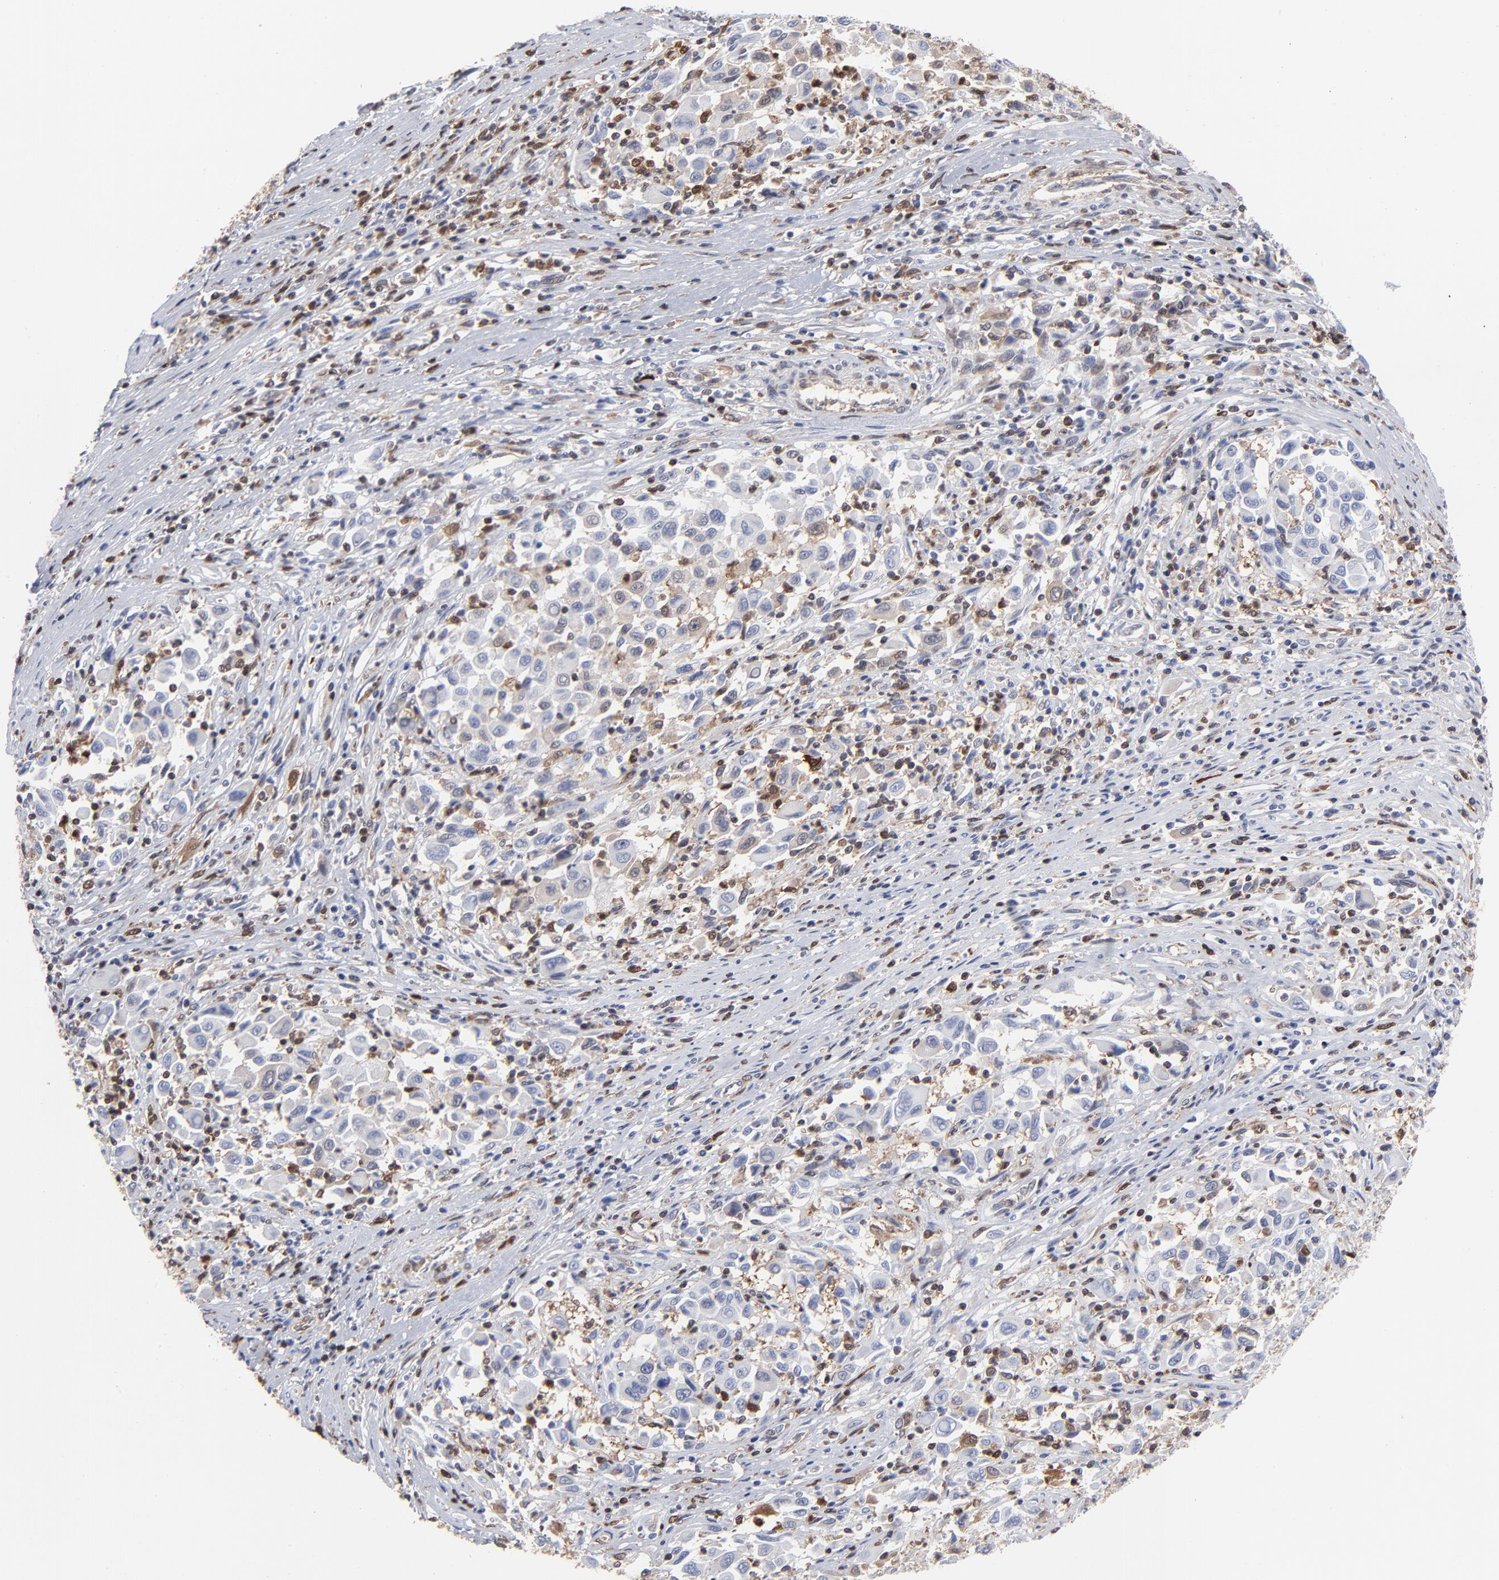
{"staining": {"intensity": "moderate", "quantity": ">75%", "location": "cytoplasmic/membranous"}, "tissue": "melanoma", "cell_type": "Tumor cells", "image_type": "cancer", "snomed": [{"axis": "morphology", "description": "Malignant melanoma, Metastatic site"}, {"axis": "topography", "description": "Lymph node"}], "caption": "The histopathology image demonstrates staining of melanoma, revealing moderate cytoplasmic/membranous protein staining (brown color) within tumor cells. The staining is performed using DAB (3,3'-diaminobenzidine) brown chromogen to label protein expression. The nuclei are counter-stained blue using hematoxylin.", "gene": "MAP2K1", "patient": {"sex": "male", "age": 61}}